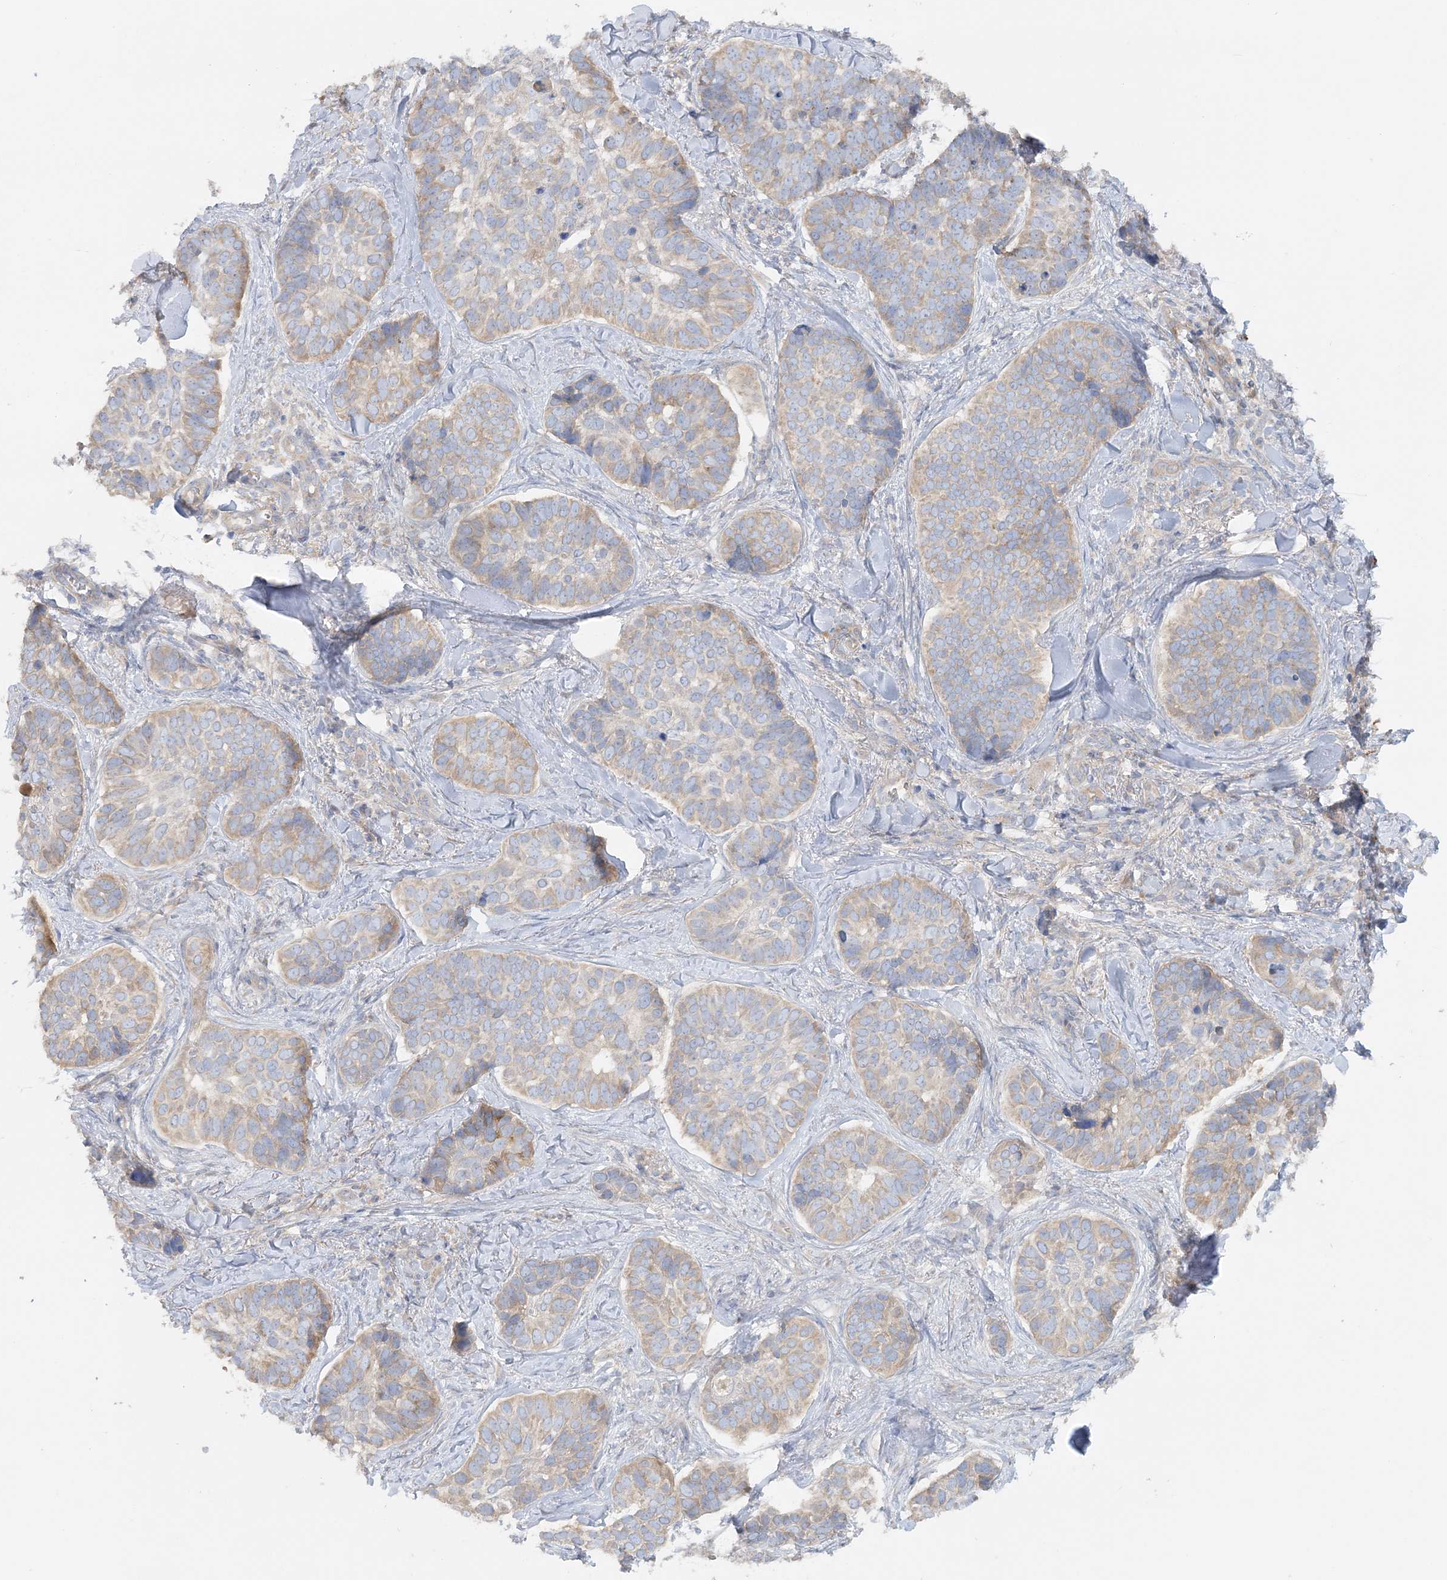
{"staining": {"intensity": "moderate", "quantity": "<25%", "location": "cytoplasmic/membranous"}, "tissue": "skin cancer", "cell_type": "Tumor cells", "image_type": "cancer", "snomed": [{"axis": "morphology", "description": "Basal cell carcinoma"}, {"axis": "topography", "description": "Skin"}], "caption": "Immunohistochemical staining of skin cancer (basal cell carcinoma) exhibits low levels of moderate cytoplasmic/membranous protein staining in approximately <25% of tumor cells.", "gene": "TBC1D5", "patient": {"sex": "male", "age": 62}}